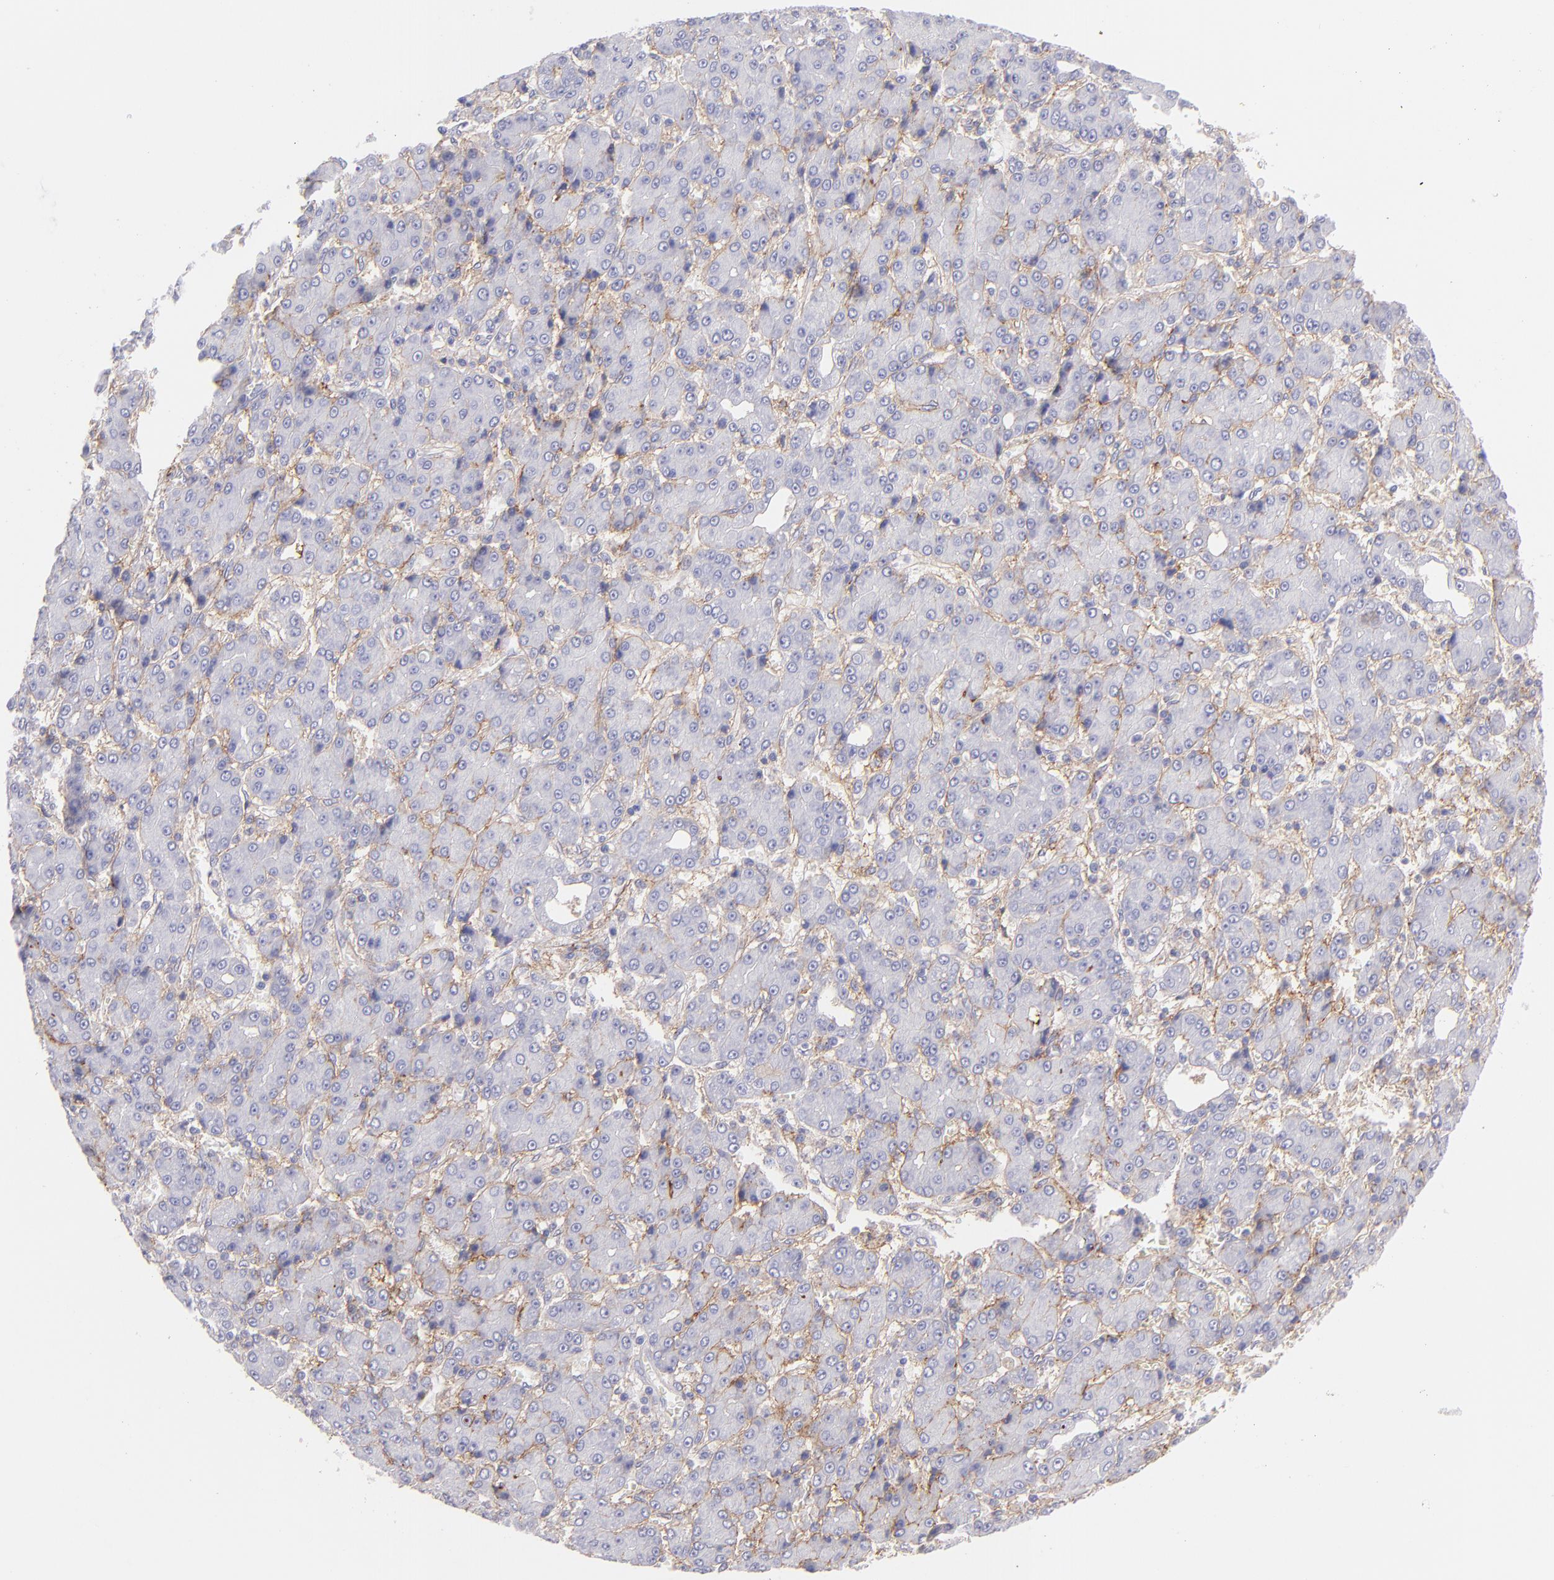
{"staining": {"intensity": "moderate", "quantity": ">75%", "location": "cytoplasmic/membranous"}, "tissue": "liver cancer", "cell_type": "Tumor cells", "image_type": "cancer", "snomed": [{"axis": "morphology", "description": "Carcinoma, Hepatocellular, NOS"}, {"axis": "topography", "description": "Liver"}], "caption": "Protein expression analysis of human liver hepatocellular carcinoma reveals moderate cytoplasmic/membranous positivity in approximately >75% of tumor cells.", "gene": "CD81", "patient": {"sex": "male", "age": 69}}